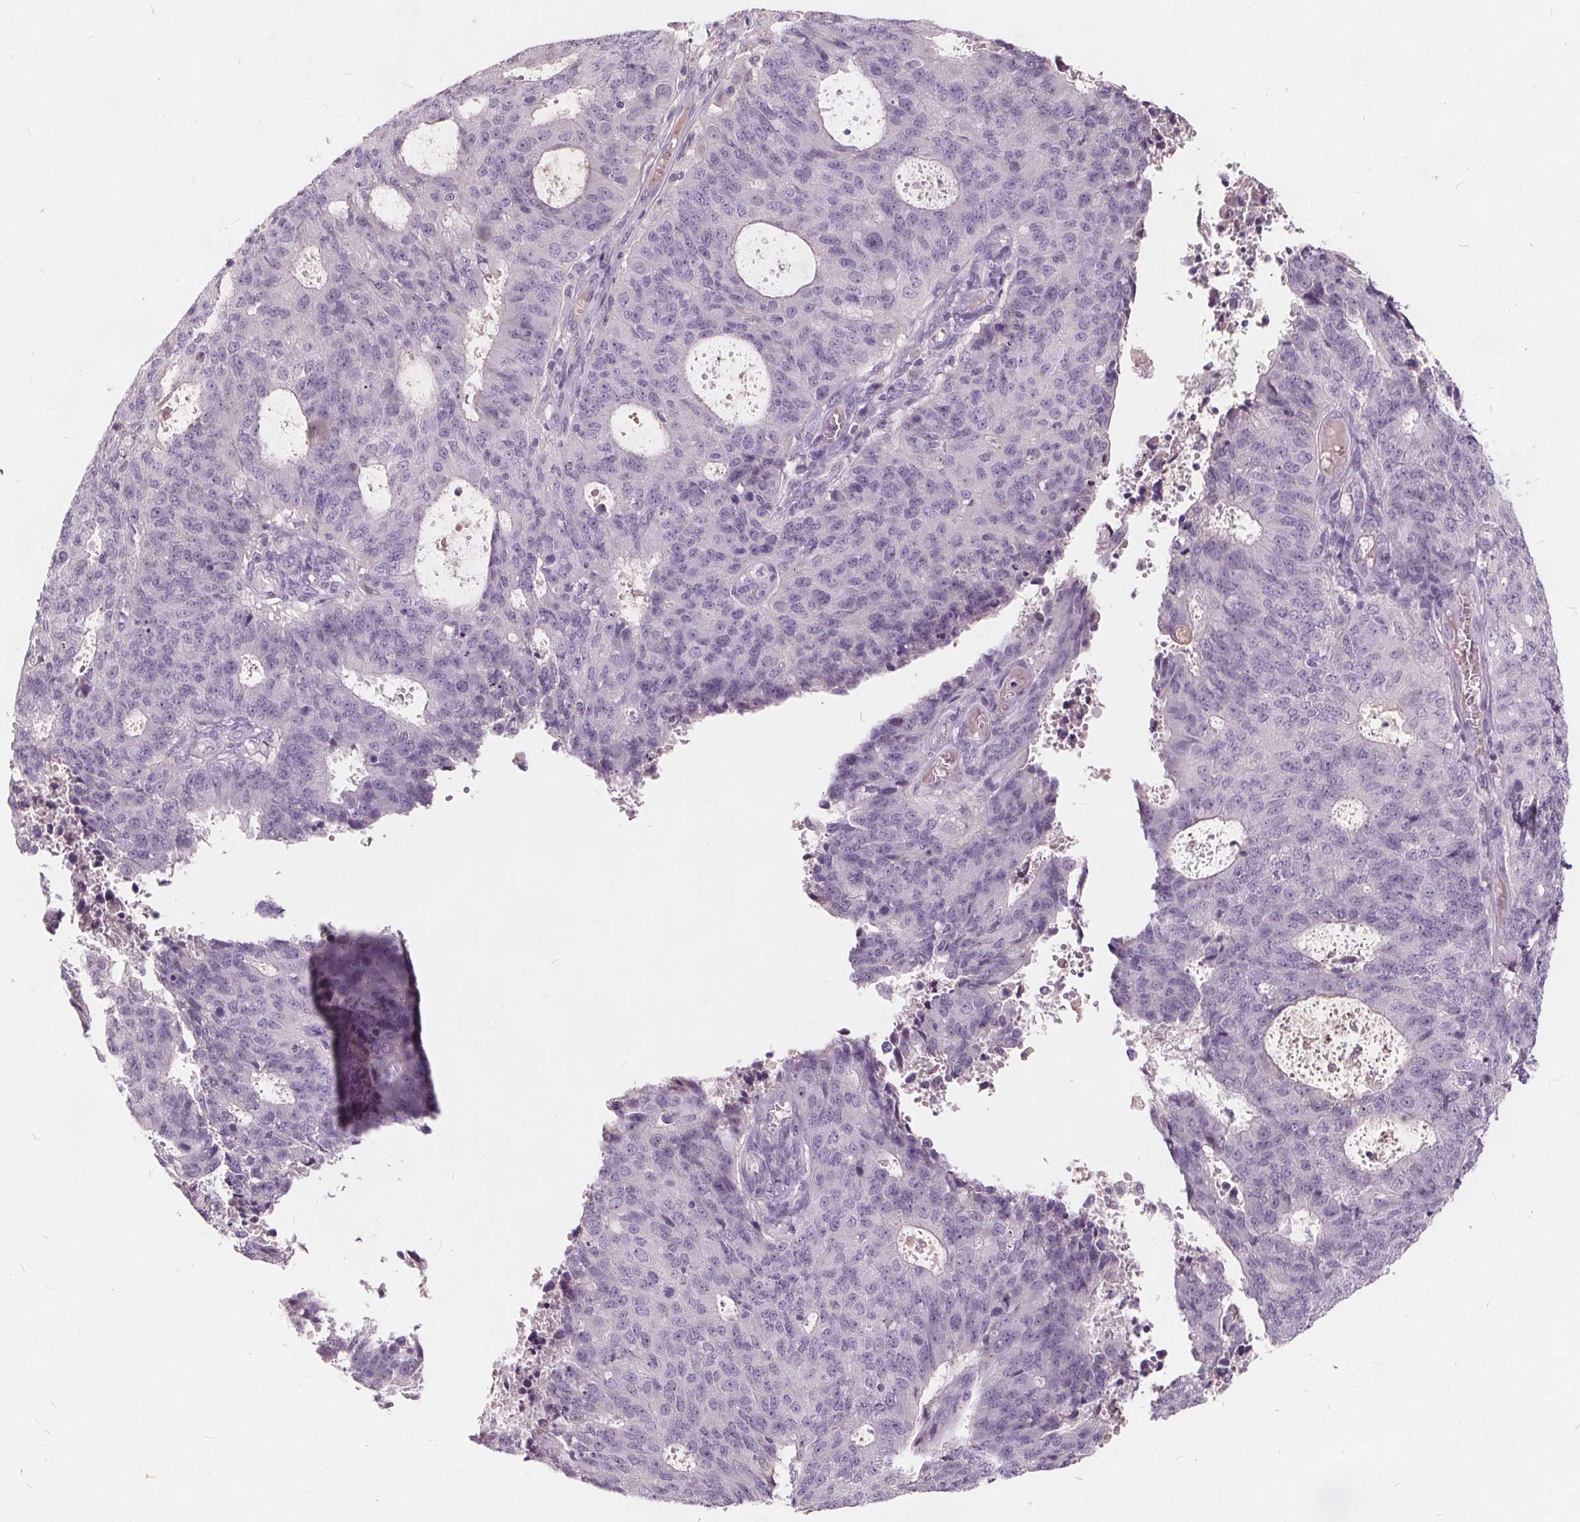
{"staining": {"intensity": "negative", "quantity": "none", "location": "none"}, "tissue": "endometrial cancer", "cell_type": "Tumor cells", "image_type": "cancer", "snomed": [{"axis": "morphology", "description": "Adenocarcinoma, NOS"}, {"axis": "topography", "description": "Endometrium"}], "caption": "Human endometrial cancer stained for a protein using IHC reveals no expression in tumor cells.", "gene": "PLA2G2E", "patient": {"sex": "female", "age": 82}}